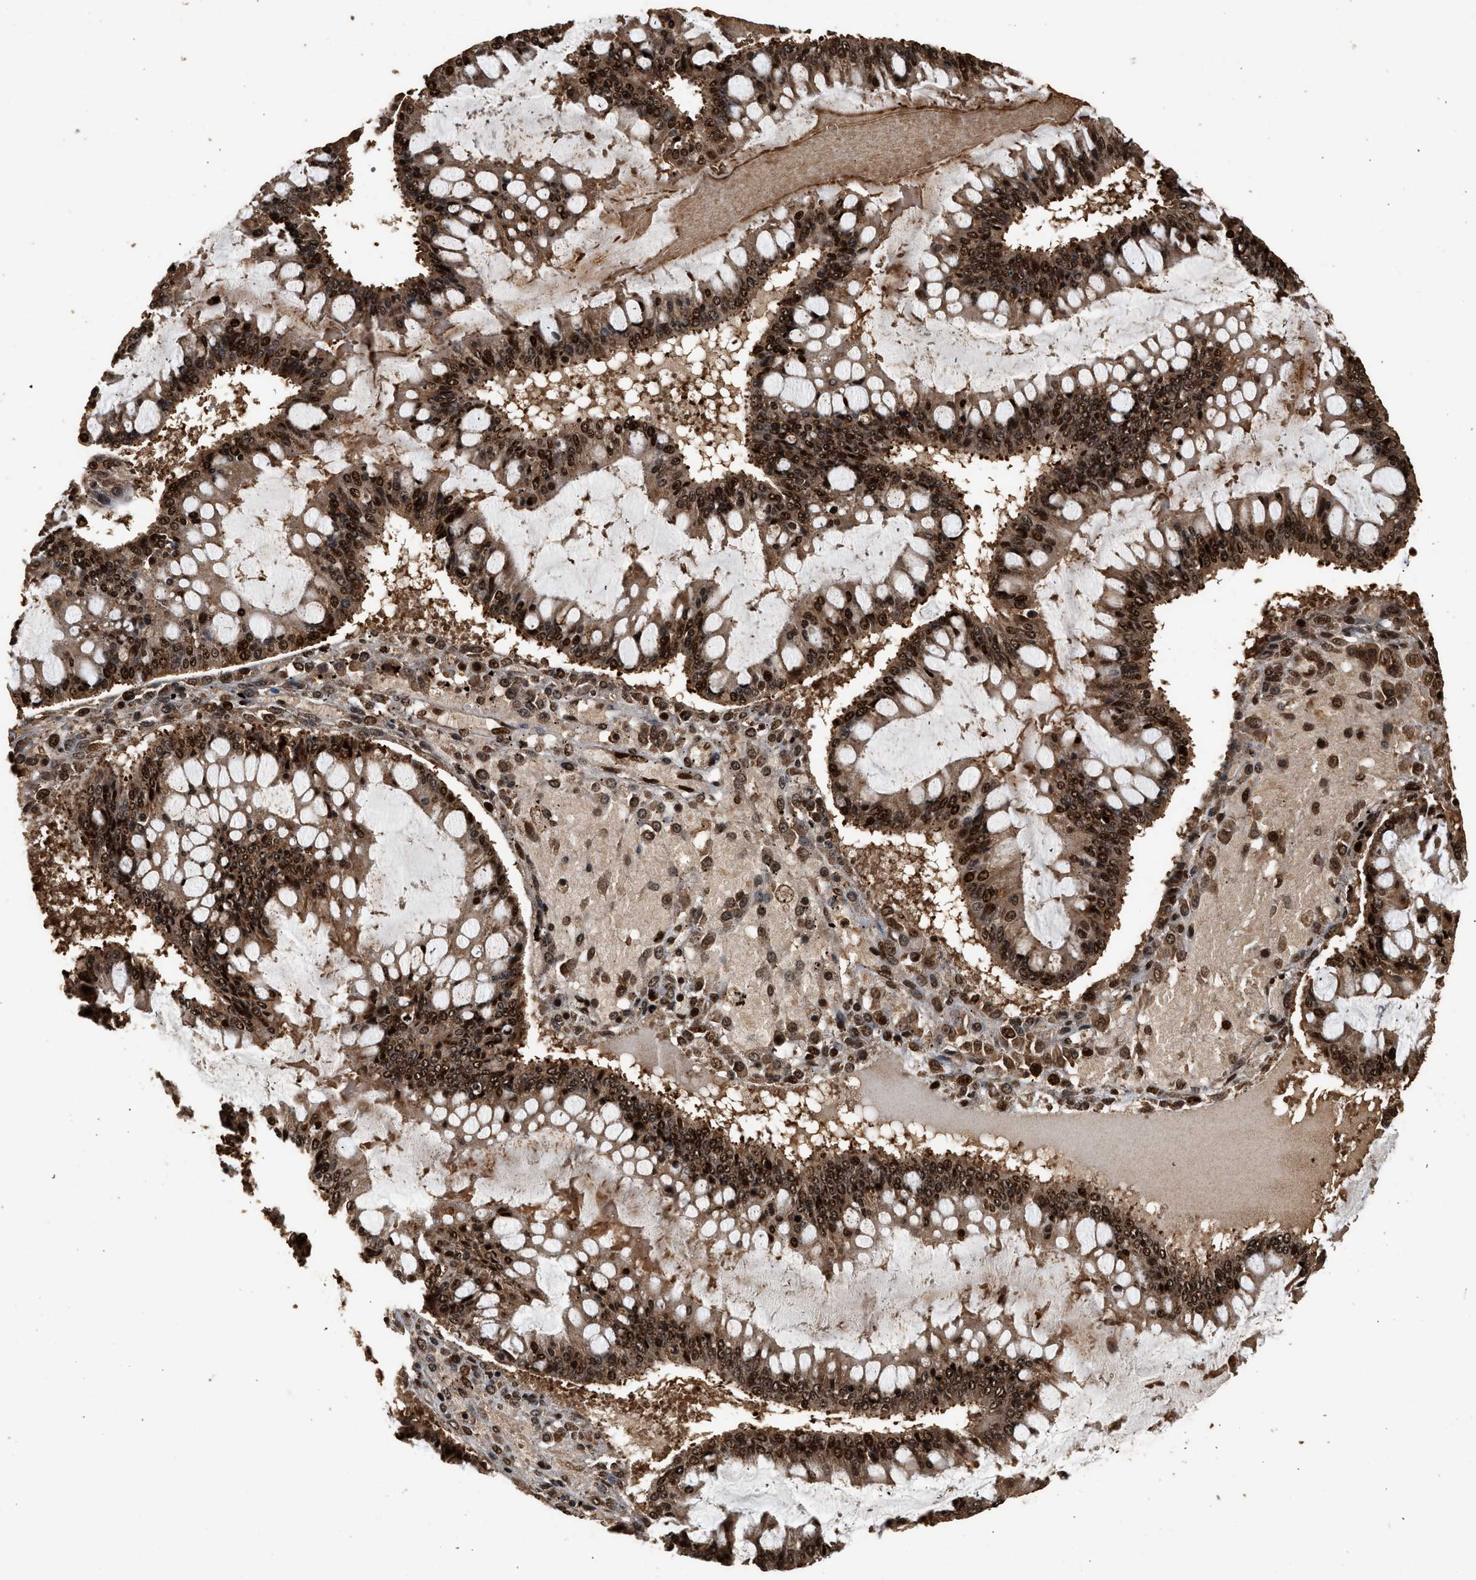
{"staining": {"intensity": "strong", "quantity": ">75%", "location": "cytoplasmic/membranous,nuclear"}, "tissue": "ovarian cancer", "cell_type": "Tumor cells", "image_type": "cancer", "snomed": [{"axis": "morphology", "description": "Cystadenocarcinoma, mucinous, NOS"}, {"axis": "topography", "description": "Ovary"}], "caption": "The immunohistochemical stain shows strong cytoplasmic/membranous and nuclear expression in tumor cells of ovarian cancer (mucinous cystadenocarcinoma) tissue.", "gene": "PPP4R3B", "patient": {"sex": "female", "age": 73}}